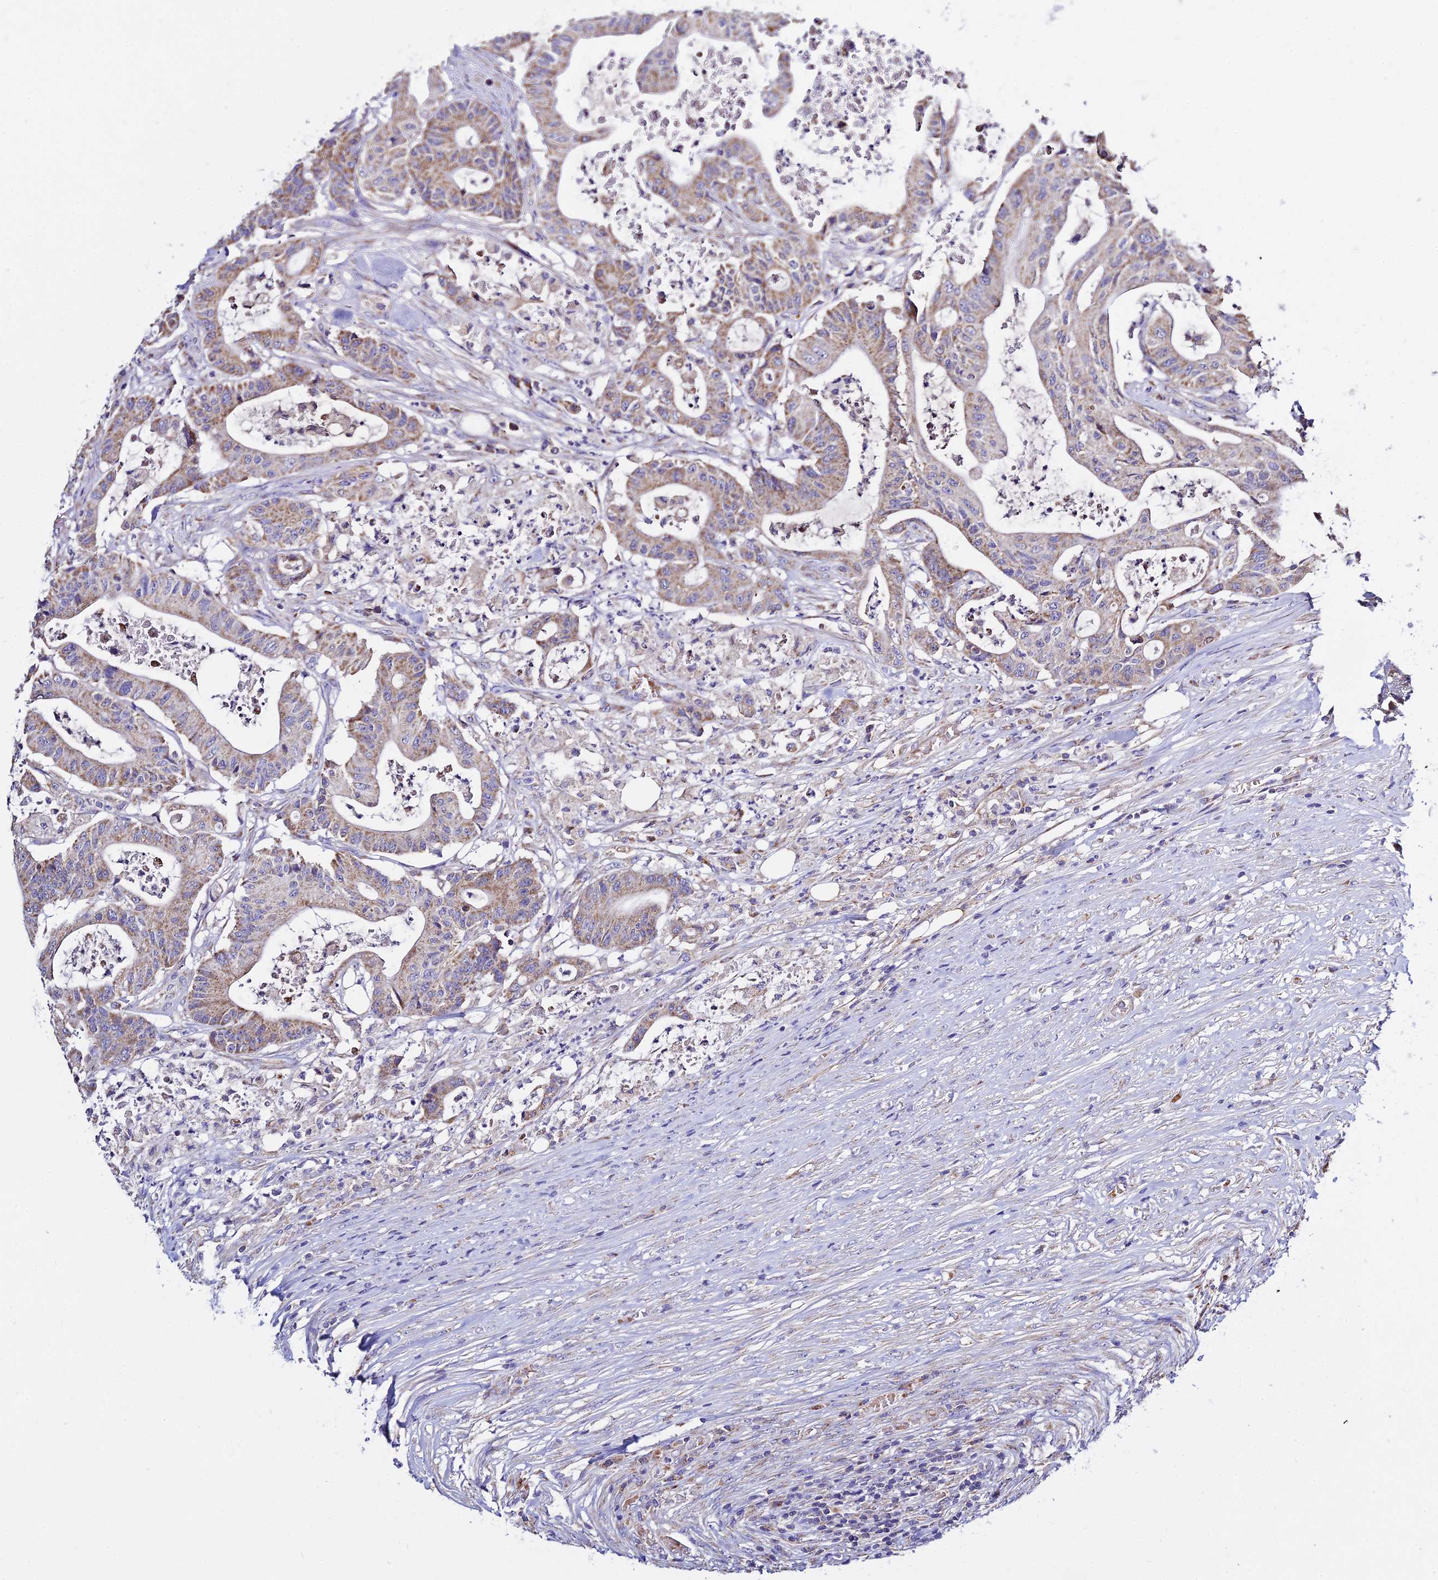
{"staining": {"intensity": "moderate", "quantity": ">75%", "location": "cytoplasmic/membranous"}, "tissue": "colorectal cancer", "cell_type": "Tumor cells", "image_type": "cancer", "snomed": [{"axis": "morphology", "description": "Adenocarcinoma, NOS"}, {"axis": "topography", "description": "Colon"}], "caption": "Approximately >75% of tumor cells in colorectal adenocarcinoma exhibit moderate cytoplasmic/membranous protein expression as visualized by brown immunohistochemical staining.", "gene": "TYW5", "patient": {"sex": "female", "age": 84}}